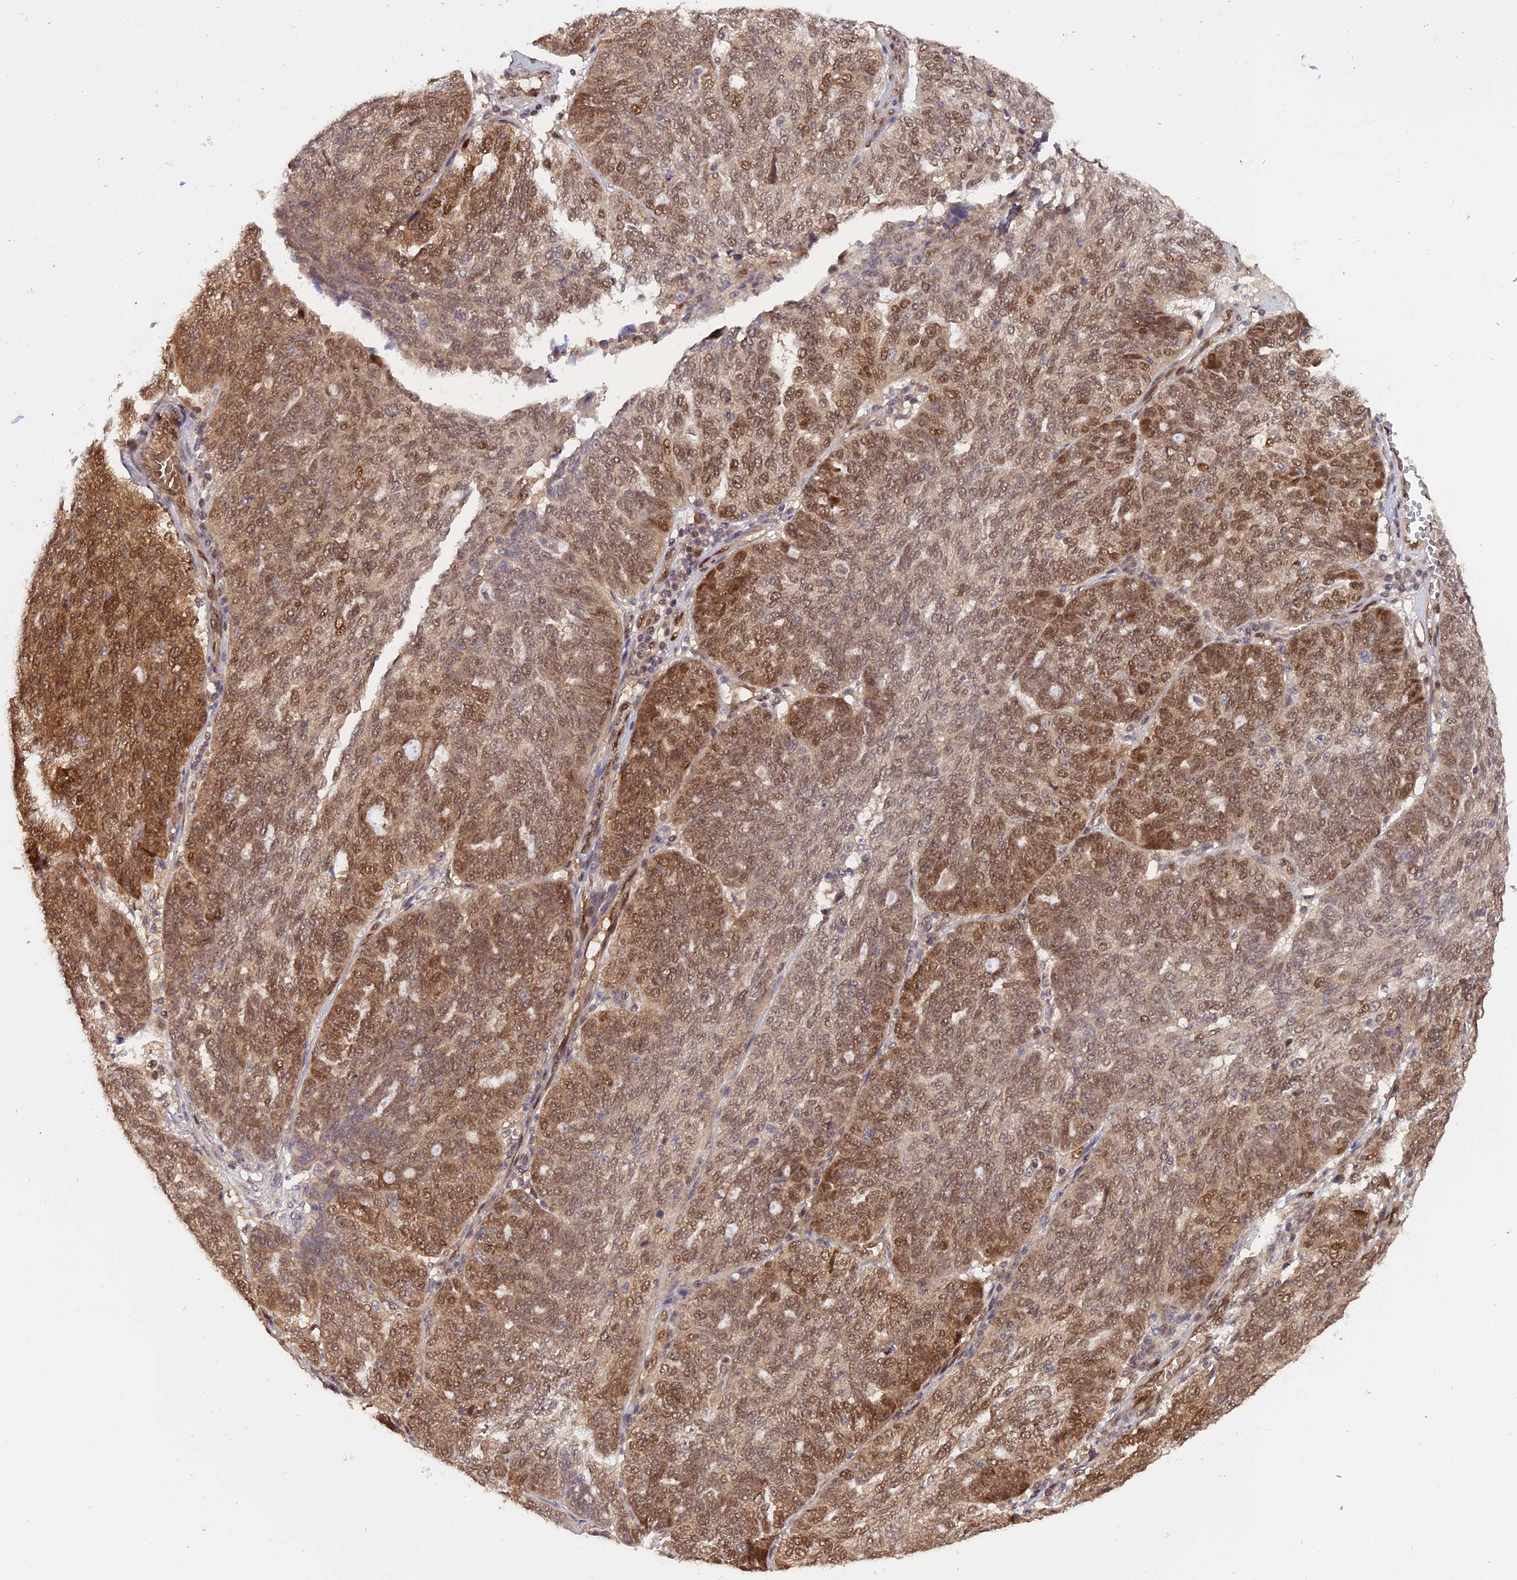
{"staining": {"intensity": "moderate", "quantity": ">75%", "location": "cytoplasmic/membranous,nuclear"}, "tissue": "ovarian cancer", "cell_type": "Tumor cells", "image_type": "cancer", "snomed": [{"axis": "morphology", "description": "Cystadenocarcinoma, serous, NOS"}, {"axis": "topography", "description": "Ovary"}], "caption": "Ovarian cancer (serous cystadenocarcinoma) was stained to show a protein in brown. There is medium levels of moderate cytoplasmic/membranous and nuclear positivity in approximately >75% of tumor cells. Immunohistochemistry (ihc) stains the protein in brown and the nuclei are stained blue.", "gene": "ZNF428", "patient": {"sex": "female", "age": 59}}